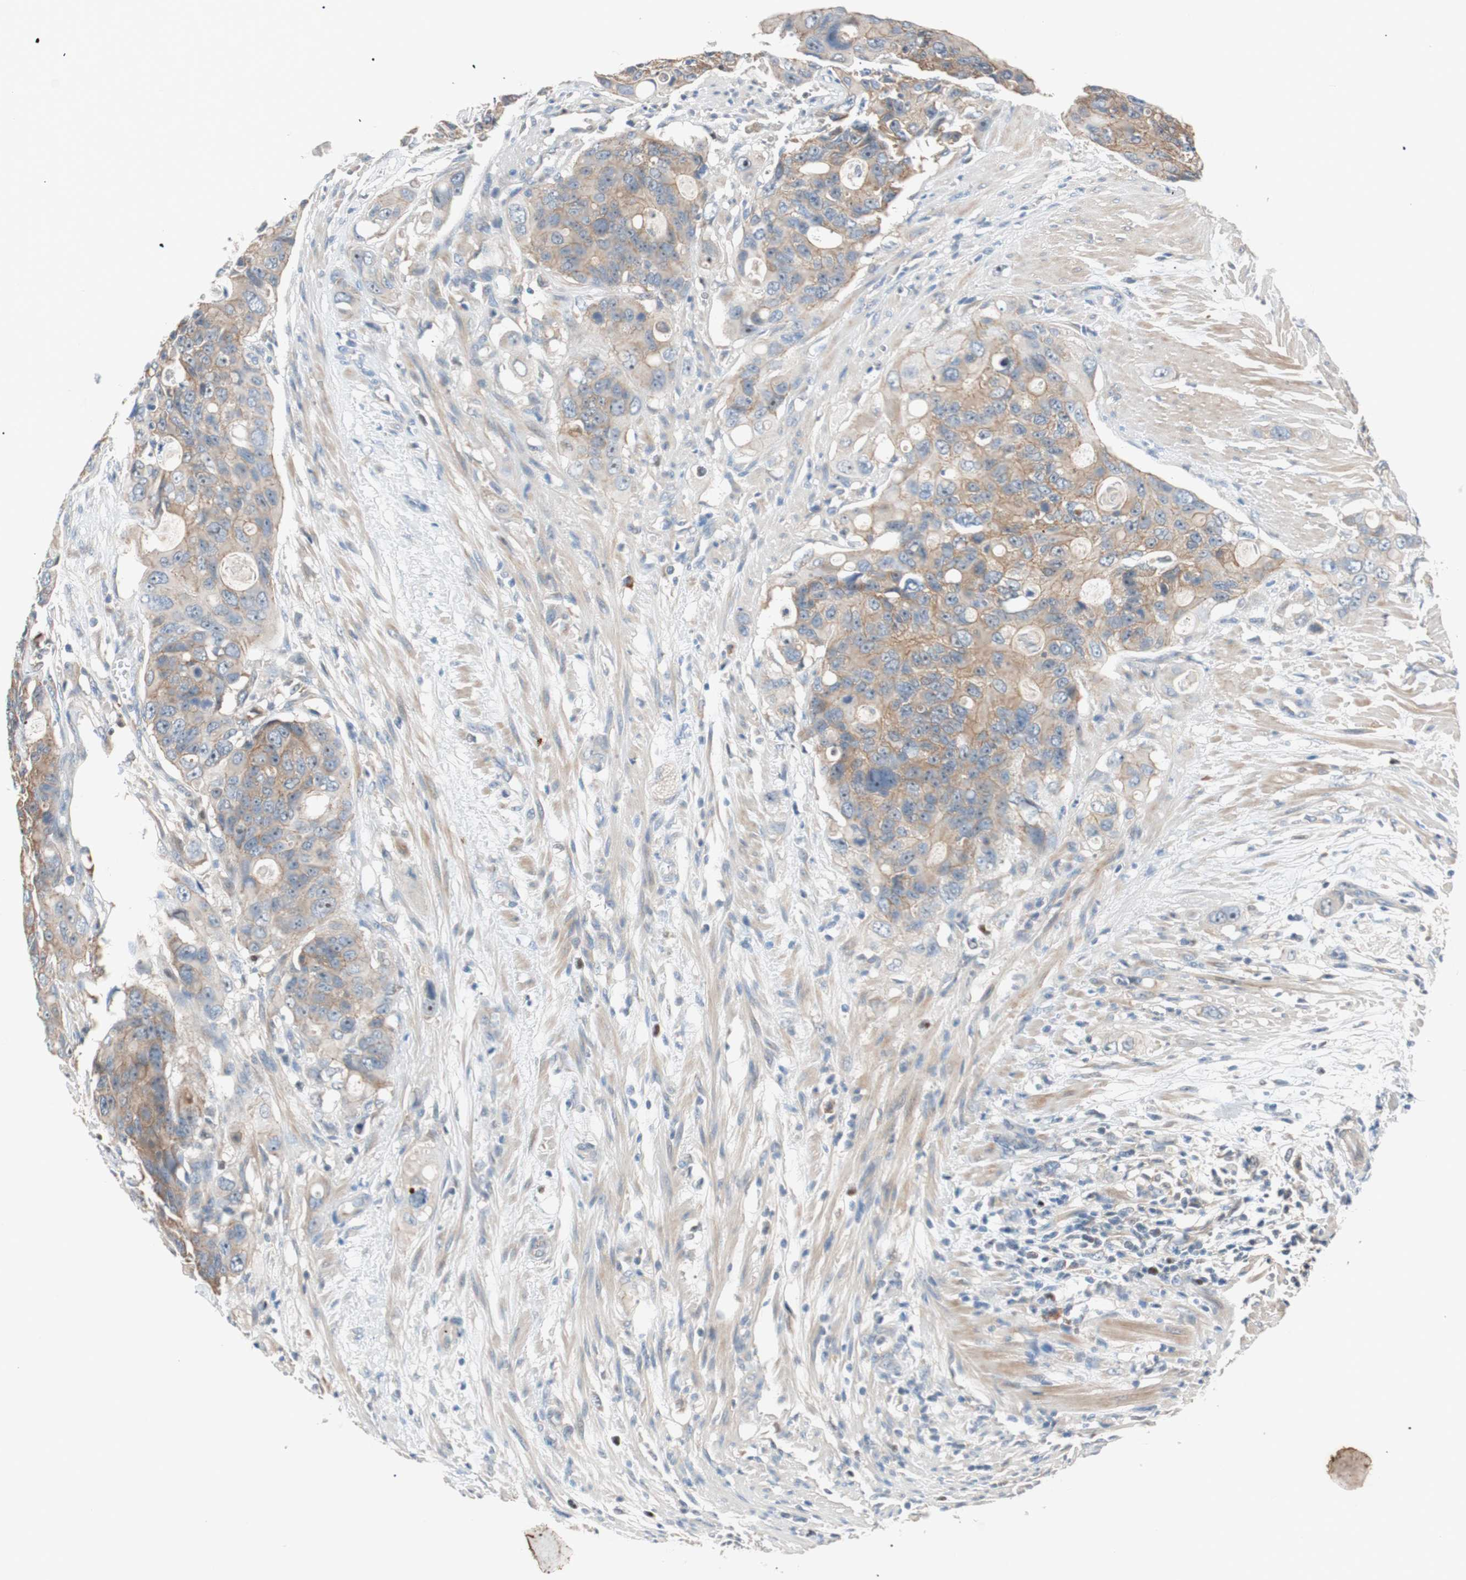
{"staining": {"intensity": "moderate", "quantity": ">75%", "location": "cytoplasmic/membranous"}, "tissue": "colorectal cancer", "cell_type": "Tumor cells", "image_type": "cancer", "snomed": [{"axis": "morphology", "description": "Adenocarcinoma, NOS"}, {"axis": "topography", "description": "Colon"}], "caption": "High-power microscopy captured an immunohistochemistry photomicrograph of colorectal cancer (adenocarcinoma), revealing moderate cytoplasmic/membranous expression in about >75% of tumor cells.", "gene": "PCK1", "patient": {"sex": "female", "age": 57}}